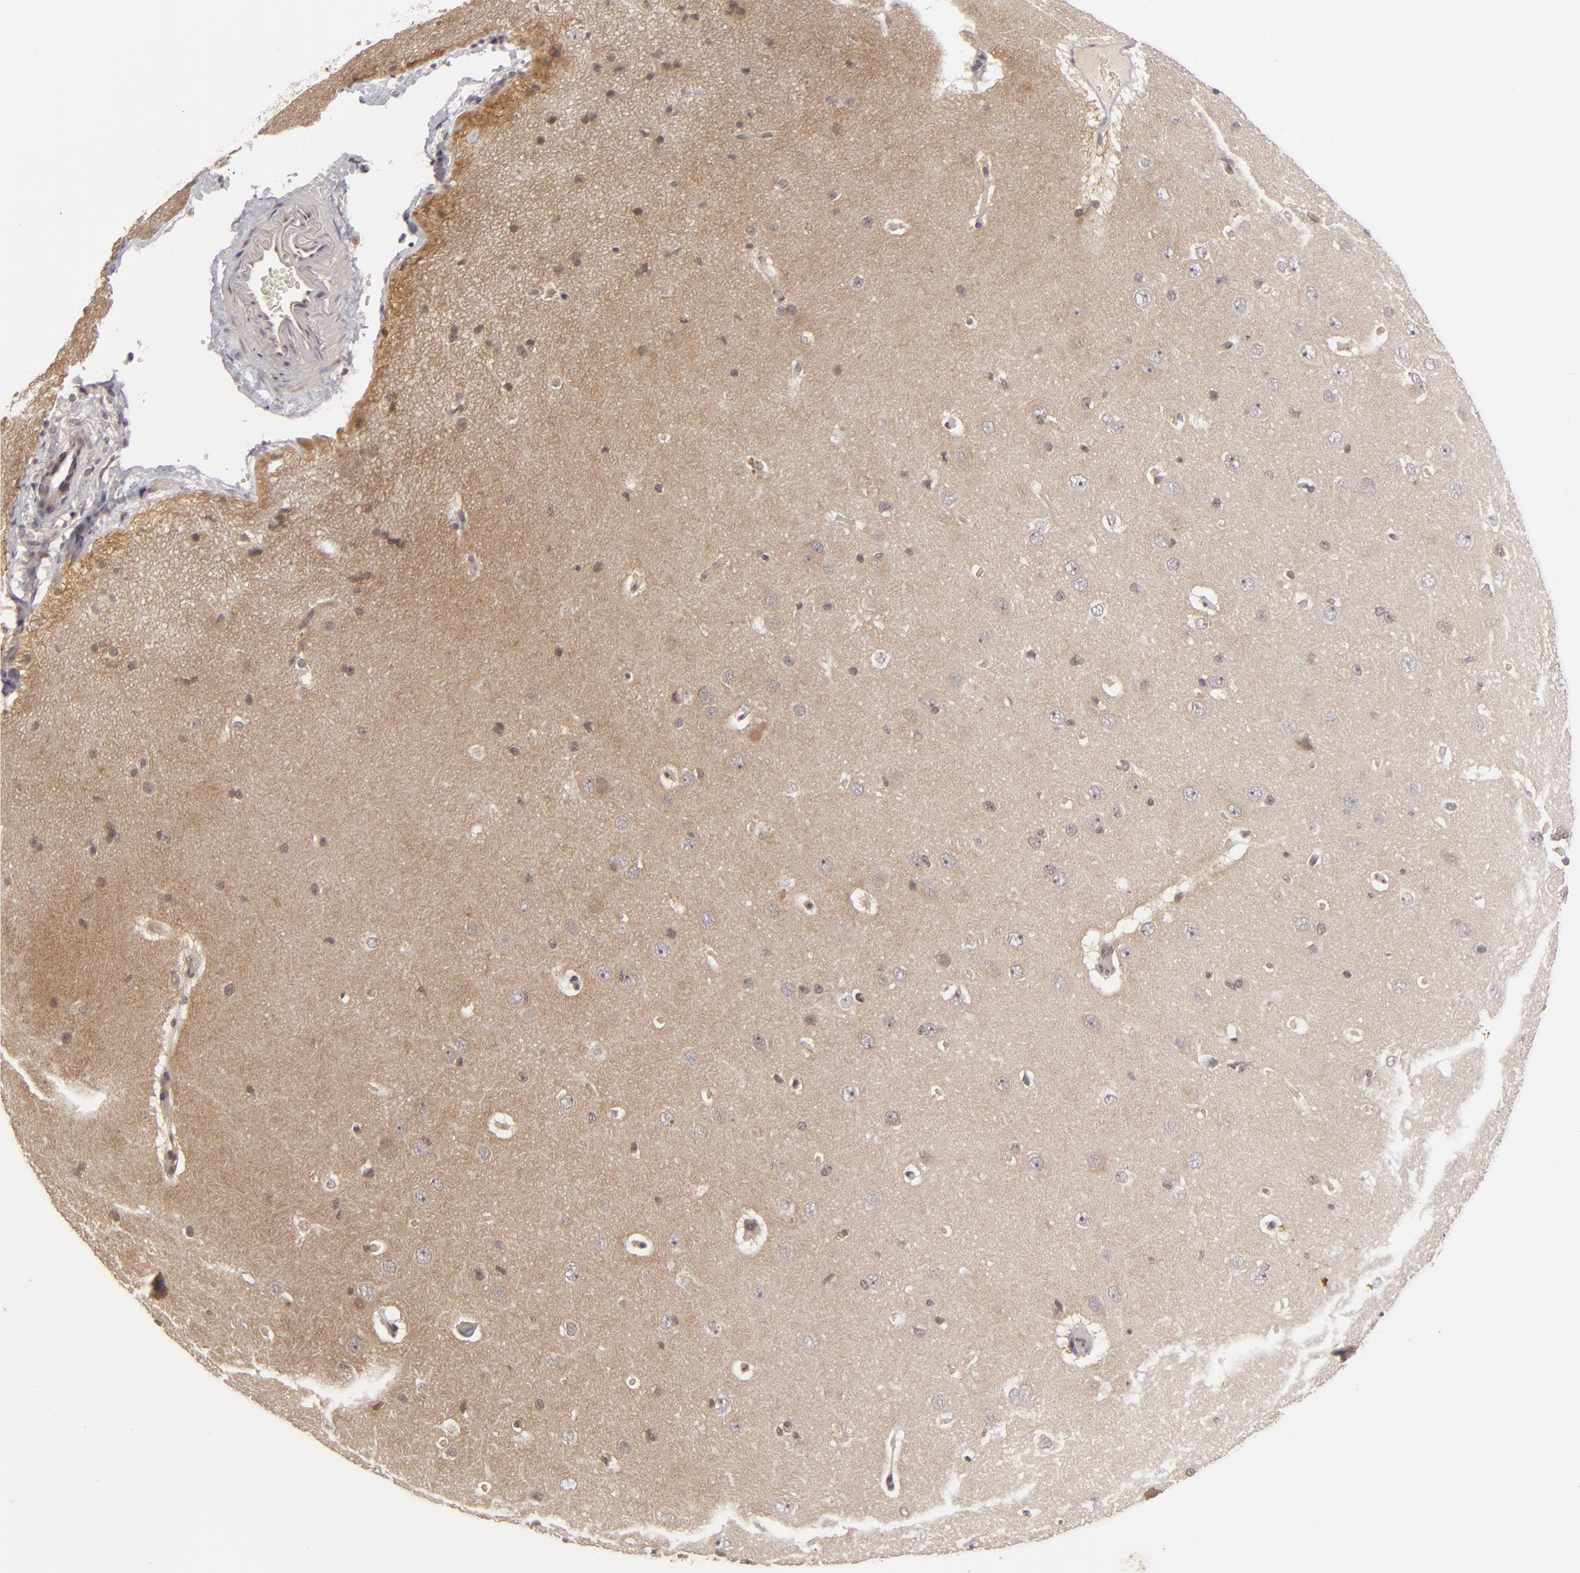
{"staining": {"intensity": "weak", "quantity": ">75%", "location": "cytoplasmic/membranous,nuclear"}, "tissue": "cerebral cortex", "cell_type": "Endothelial cells", "image_type": "normal", "snomed": [{"axis": "morphology", "description": "Normal tissue, NOS"}, {"axis": "topography", "description": "Cerebral cortex"}], "caption": "Unremarkable cerebral cortex displays weak cytoplasmic/membranous,nuclear staining in approximately >75% of endothelial cells, visualized by immunohistochemistry.", "gene": "DFFA", "patient": {"sex": "female", "age": 45}}